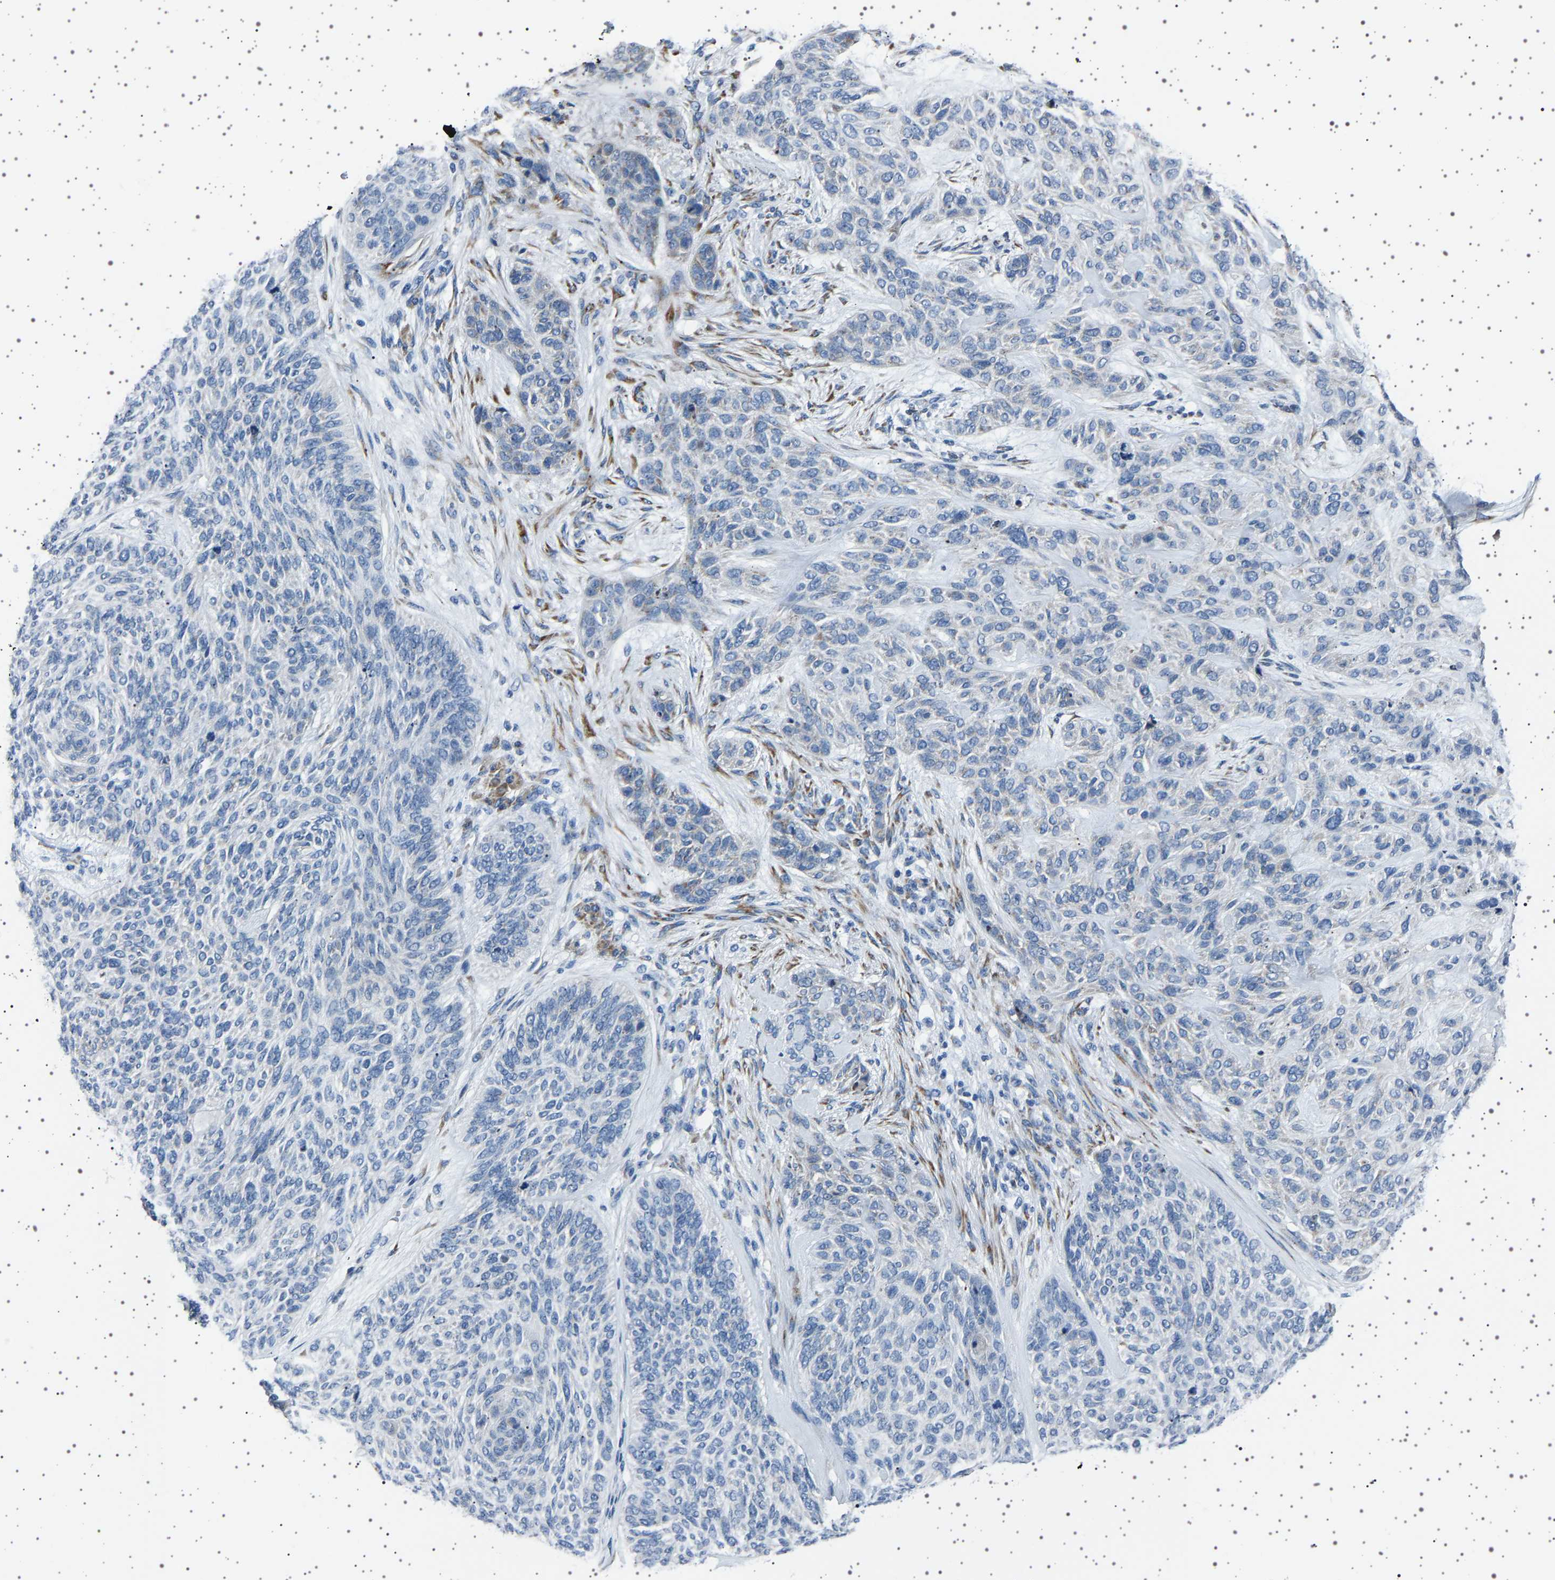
{"staining": {"intensity": "negative", "quantity": "none", "location": "none"}, "tissue": "skin cancer", "cell_type": "Tumor cells", "image_type": "cancer", "snomed": [{"axis": "morphology", "description": "Basal cell carcinoma"}, {"axis": "topography", "description": "Skin"}], "caption": "An image of skin basal cell carcinoma stained for a protein exhibits no brown staining in tumor cells.", "gene": "FTCD", "patient": {"sex": "male", "age": 55}}